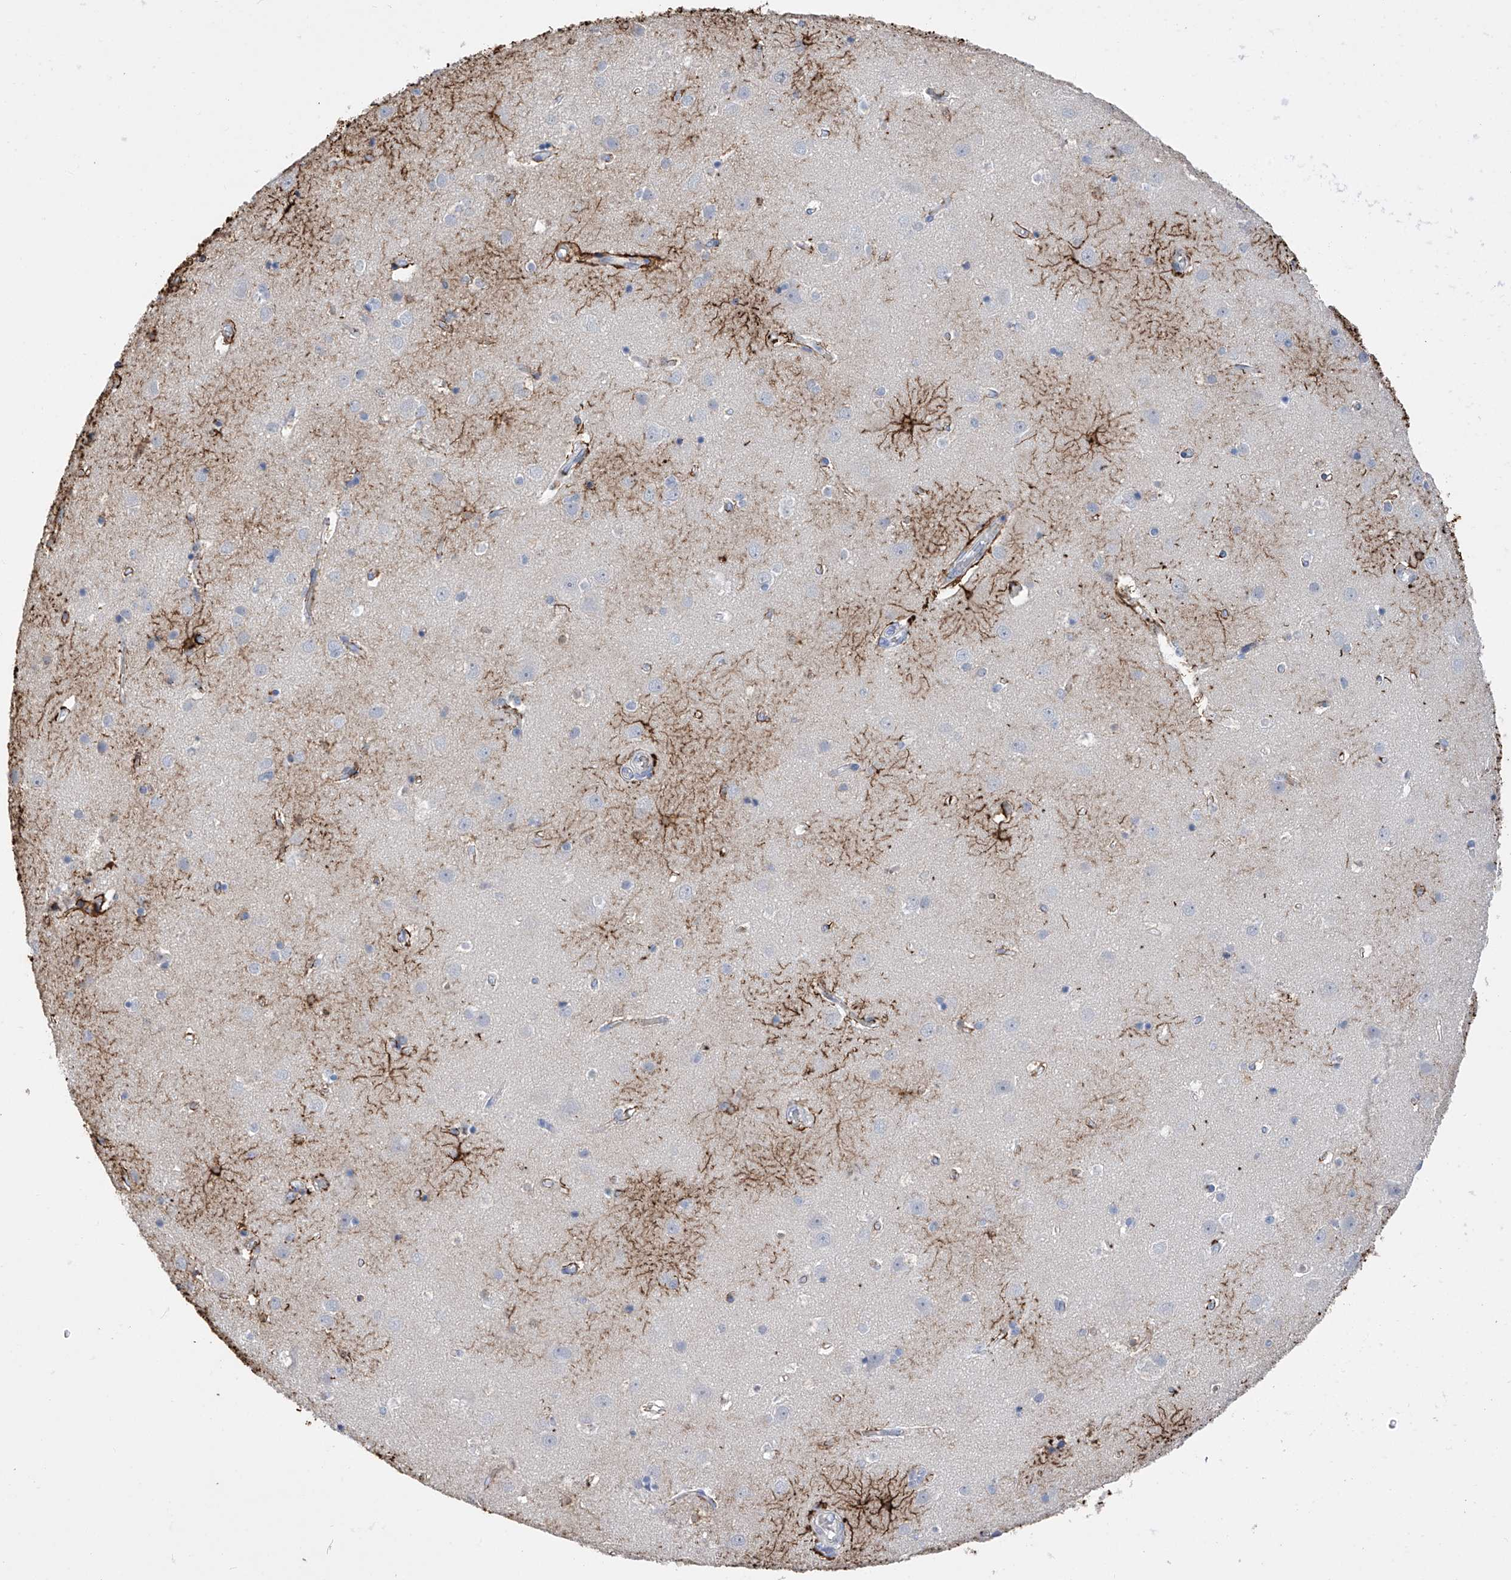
{"staining": {"intensity": "negative", "quantity": "none", "location": "none"}, "tissue": "cerebral cortex", "cell_type": "Endothelial cells", "image_type": "normal", "snomed": [{"axis": "morphology", "description": "Normal tissue, NOS"}, {"axis": "topography", "description": "Cerebral cortex"}], "caption": "Human cerebral cortex stained for a protein using IHC exhibits no staining in endothelial cells.", "gene": "ADRA1A", "patient": {"sex": "male", "age": 54}}